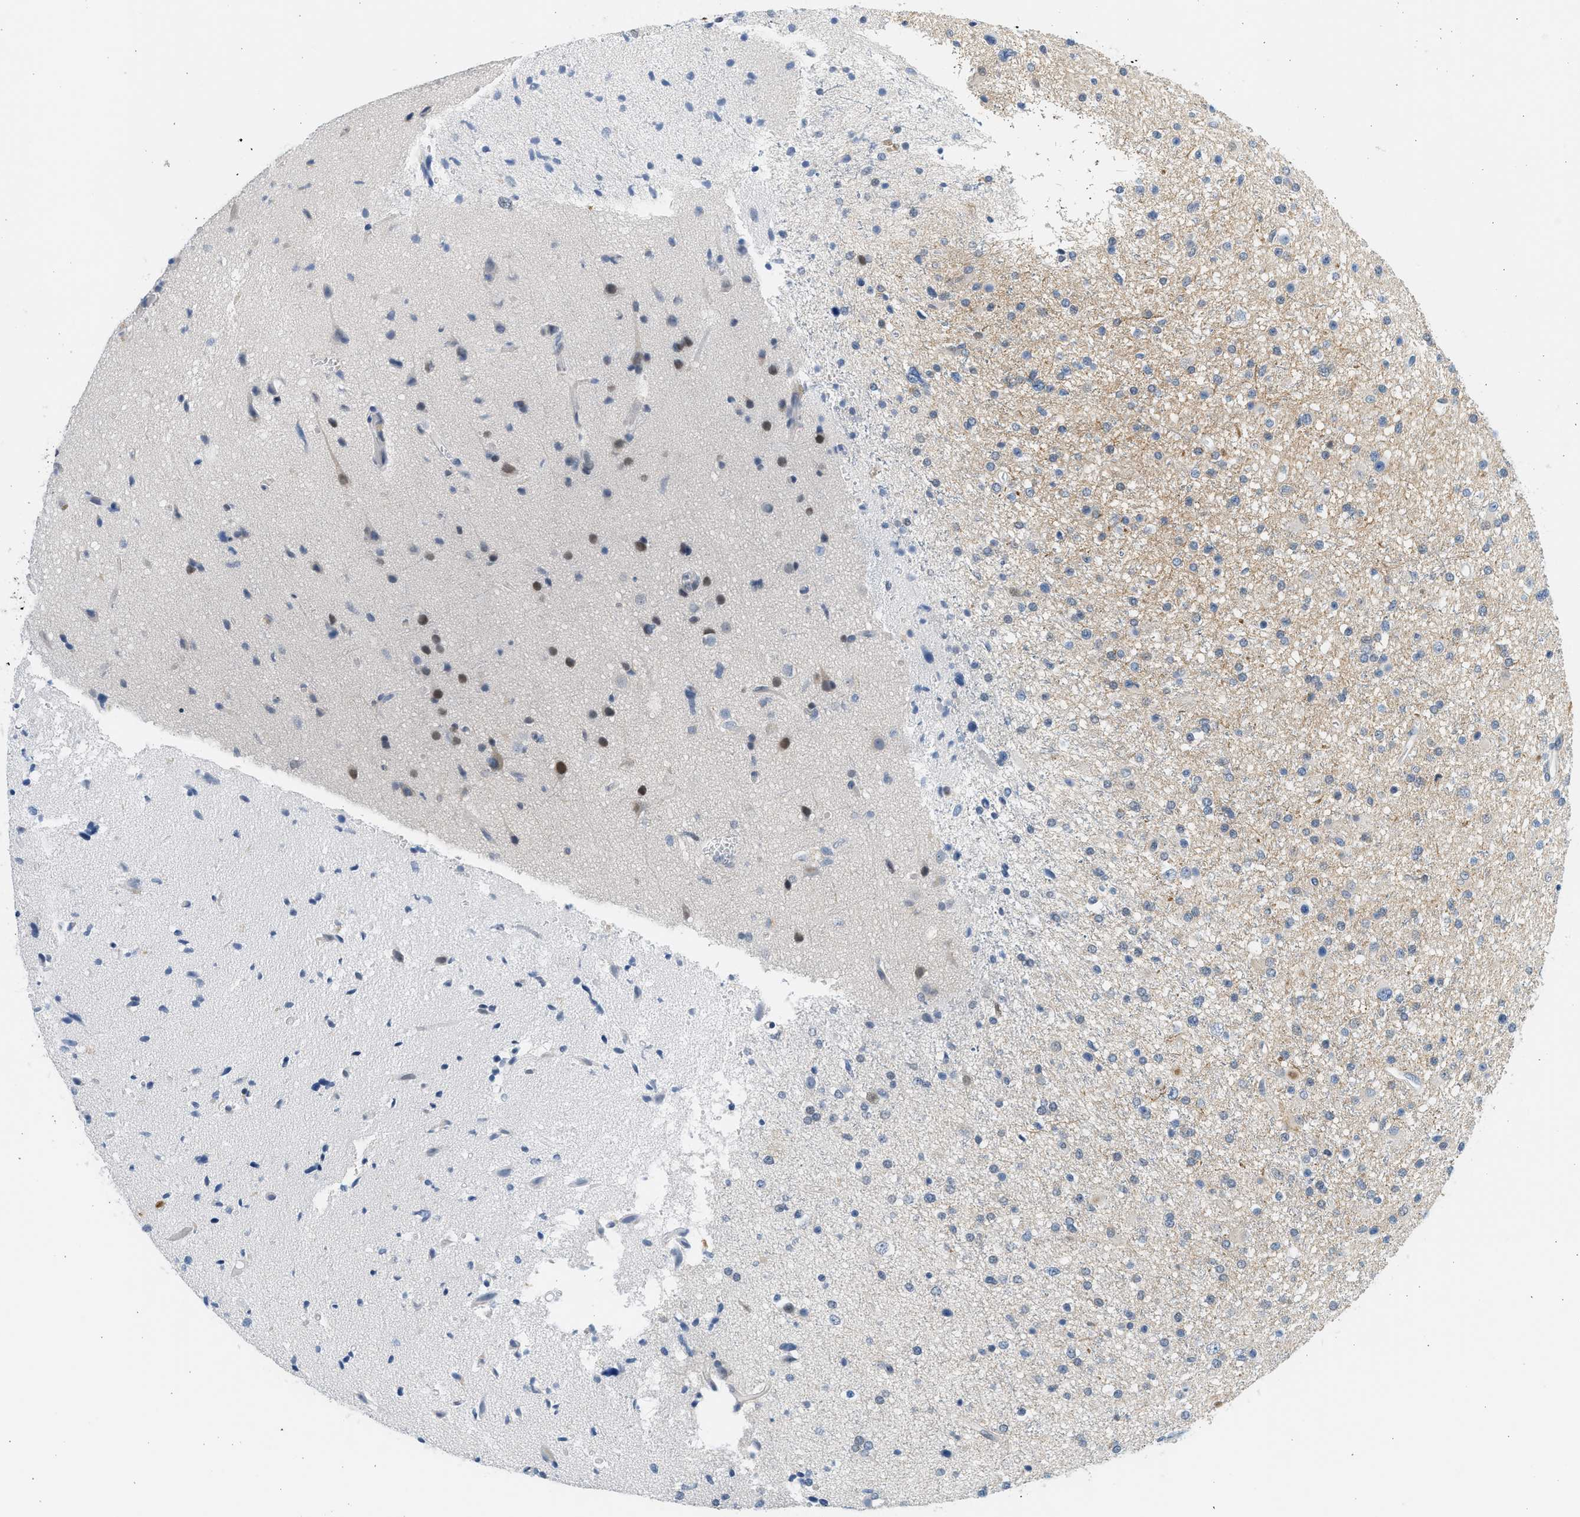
{"staining": {"intensity": "negative", "quantity": "none", "location": "none"}, "tissue": "glioma", "cell_type": "Tumor cells", "image_type": "cancer", "snomed": [{"axis": "morphology", "description": "Glioma, malignant, High grade"}, {"axis": "topography", "description": "Brain"}], "caption": "Immunohistochemical staining of human glioma shows no significant positivity in tumor cells.", "gene": "HIPK1", "patient": {"sex": "male", "age": 33}}